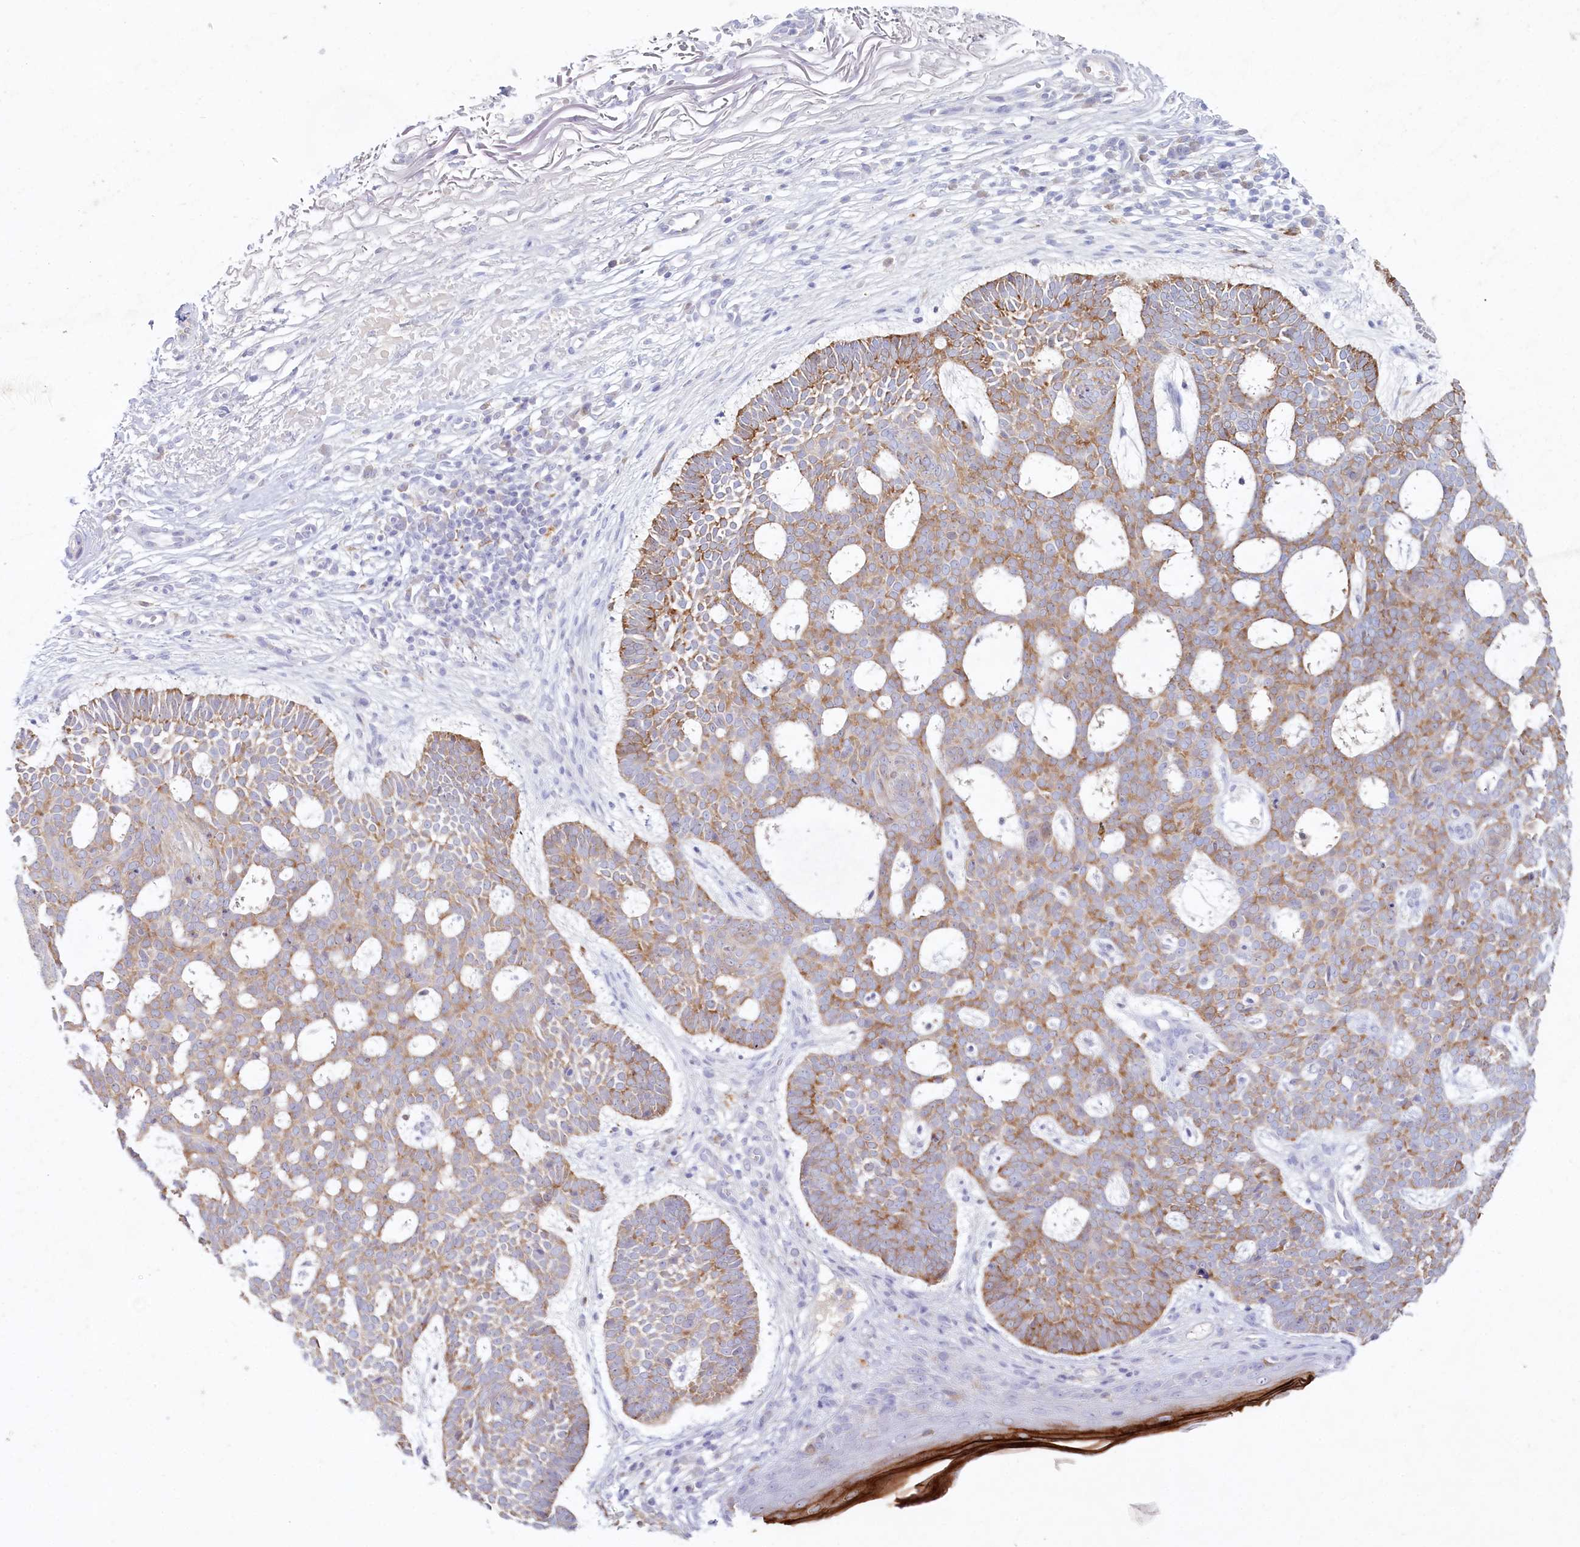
{"staining": {"intensity": "moderate", "quantity": ">75%", "location": "cytoplasmic/membranous"}, "tissue": "skin cancer", "cell_type": "Tumor cells", "image_type": "cancer", "snomed": [{"axis": "morphology", "description": "Basal cell carcinoma"}, {"axis": "topography", "description": "Skin"}], "caption": "Human skin basal cell carcinoma stained with a brown dye shows moderate cytoplasmic/membranous positive positivity in about >75% of tumor cells.", "gene": "PSAPL1", "patient": {"sex": "male", "age": 85}}